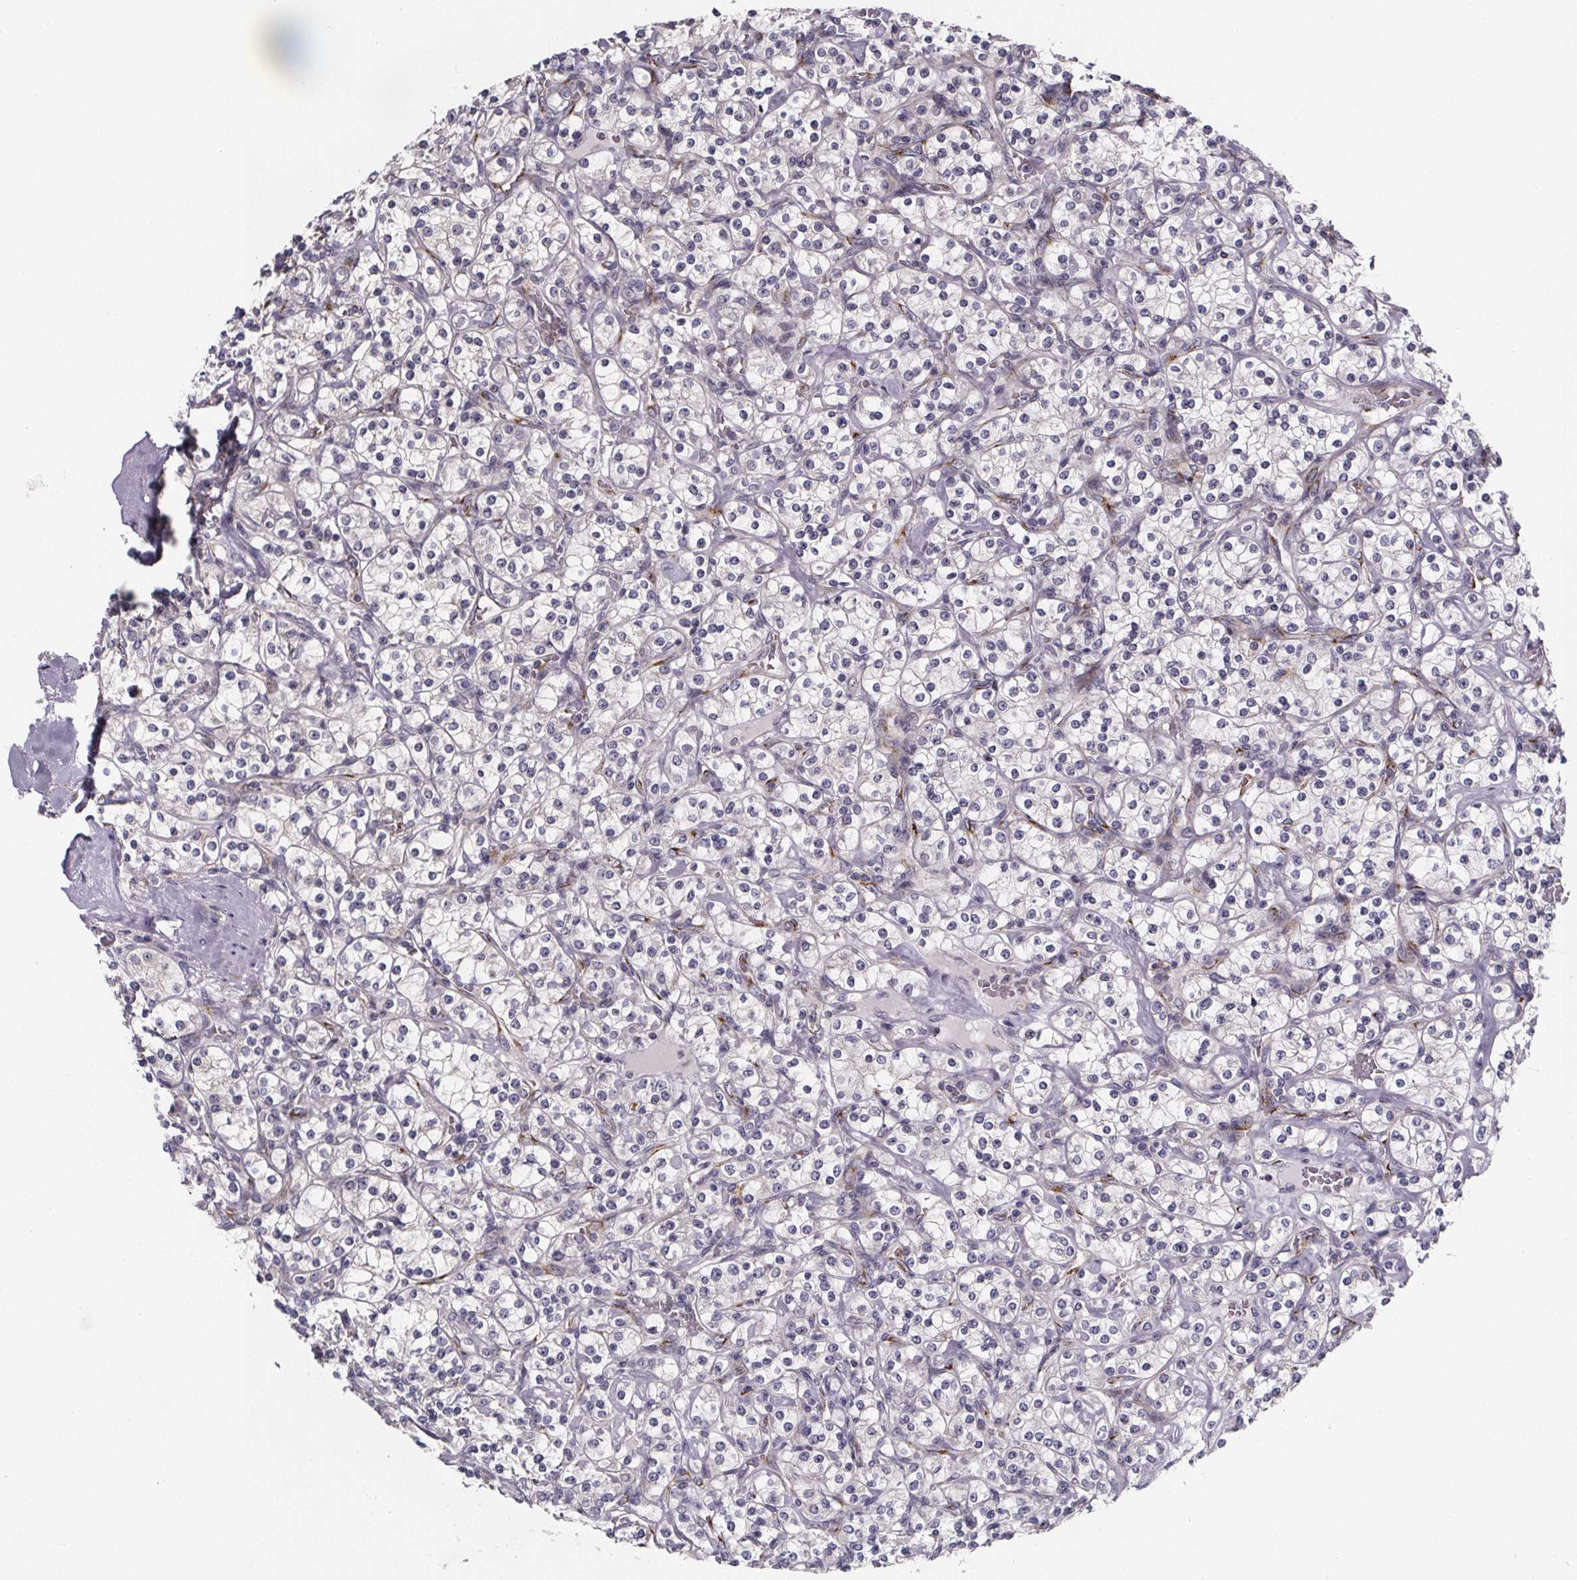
{"staining": {"intensity": "negative", "quantity": "none", "location": "none"}, "tissue": "renal cancer", "cell_type": "Tumor cells", "image_type": "cancer", "snomed": [{"axis": "morphology", "description": "Adenocarcinoma, NOS"}, {"axis": "topography", "description": "Kidney"}], "caption": "This is an immunohistochemistry (IHC) micrograph of human adenocarcinoma (renal). There is no staining in tumor cells.", "gene": "NDST1", "patient": {"sex": "male", "age": 77}}